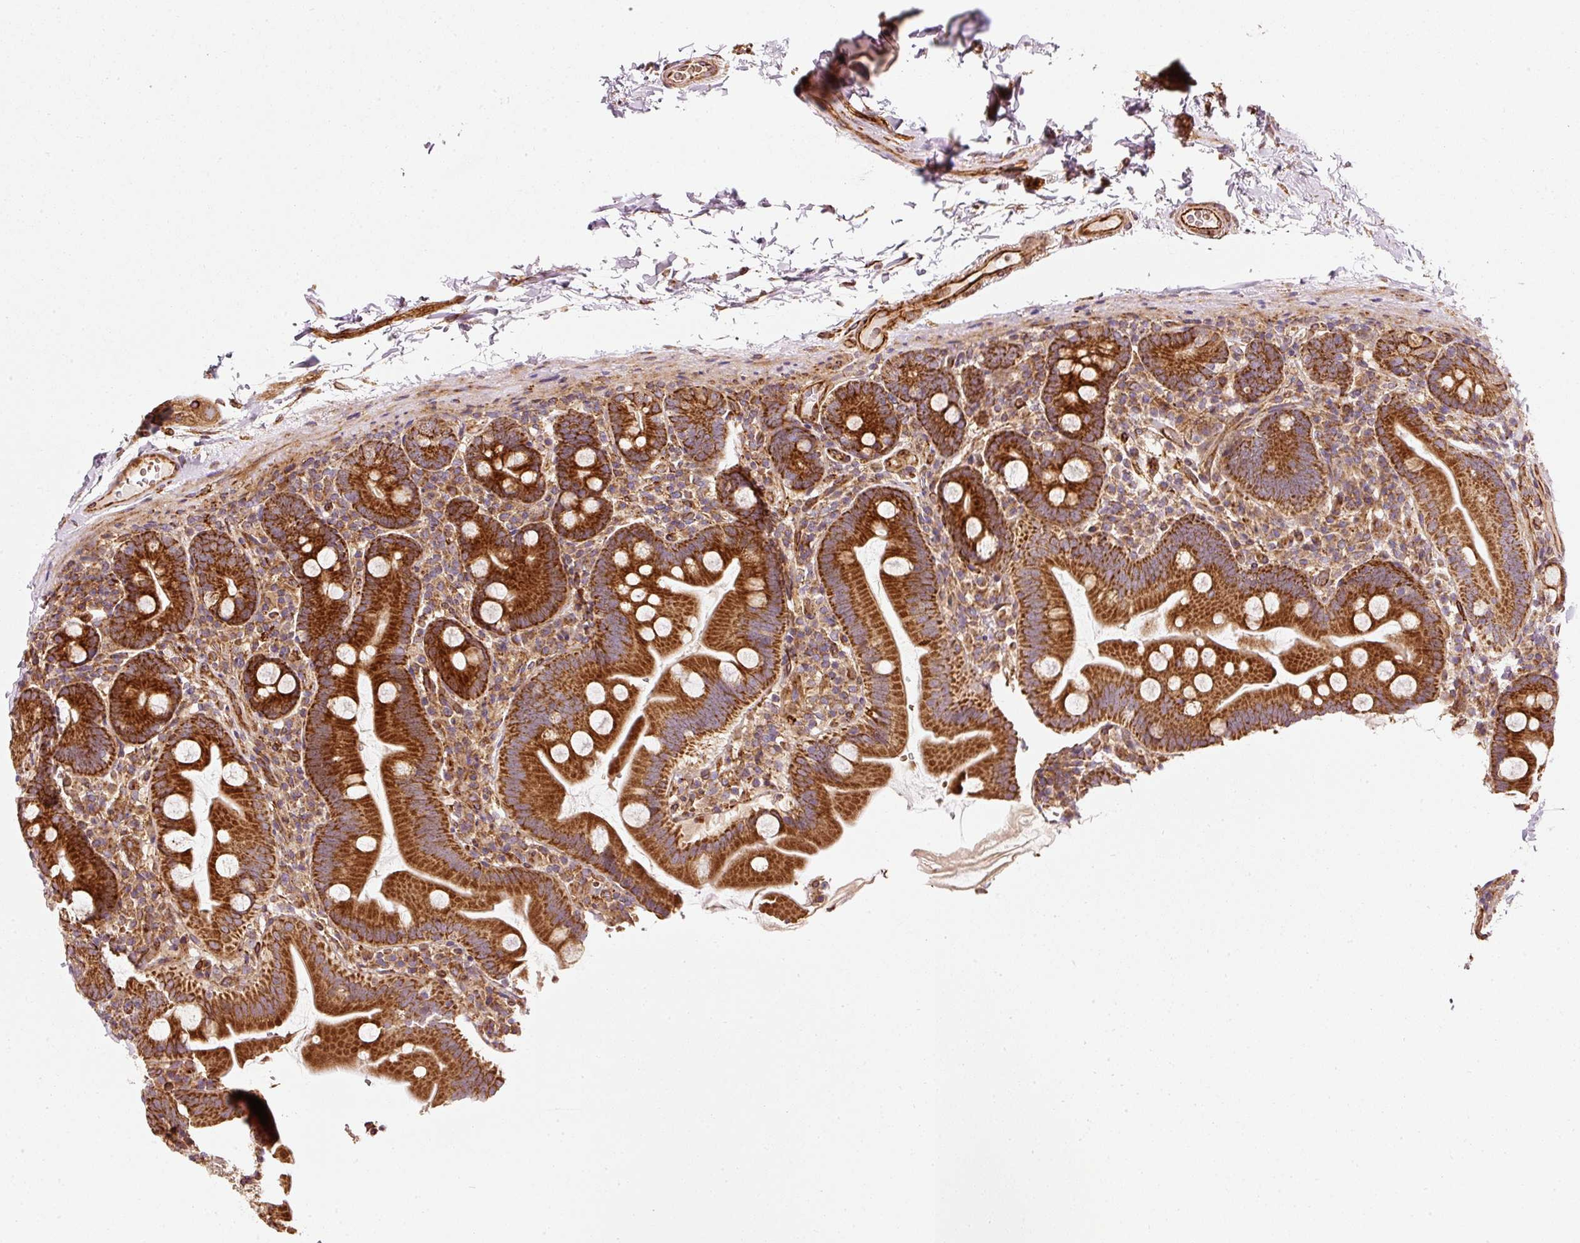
{"staining": {"intensity": "strong", "quantity": ">75%", "location": "cytoplasmic/membranous"}, "tissue": "small intestine", "cell_type": "Glandular cells", "image_type": "normal", "snomed": [{"axis": "morphology", "description": "Normal tissue, NOS"}, {"axis": "topography", "description": "Small intestine"}], "caption": "IHC (DAB (3,3'-diaminobenzidine)) staining of benign small intestine displays strong cytoplasmic/membranous protein expression in about >75% of glandular cells.", "gene": "ISCU", "patient": {"sex": "female", "age": 68}}